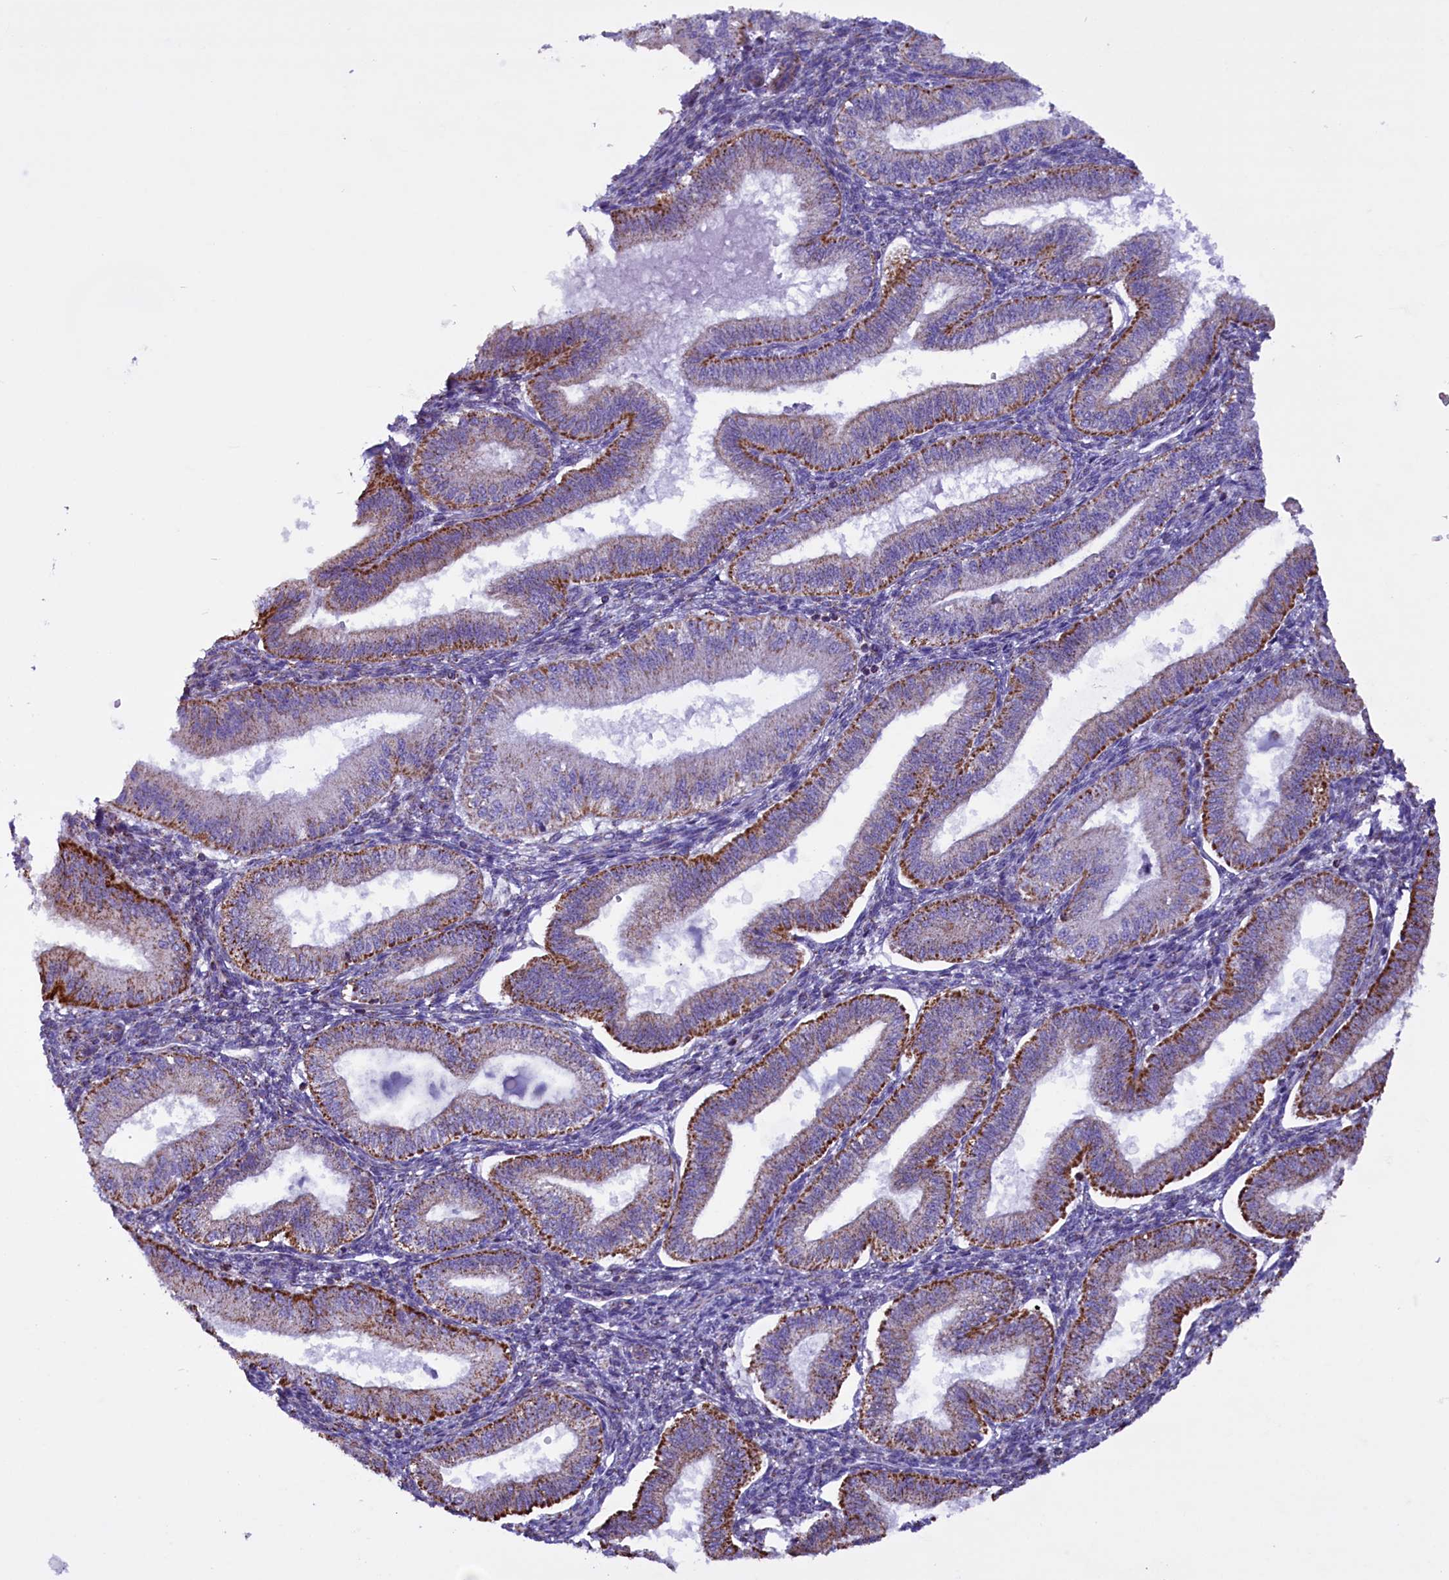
{"staining": {"intensity": "moderate", "quantity": "<25%", "location": "cytoplasmic/membranous"}, "tissue": "endometrium", "cell_type": "Cells in endometrial stroma", "image_type": "normal", "snomed": [{"axis": "morphology", "description": "Normal tissue, NOS"}, {"axis": "topography", "description": "Endometrium"}], "caption": "A brown stain shows moderate cytoplasmic/membranous expression of a protein in cells in endometrial stroma of benign endometrium. (DAB IHC with brightfield microscopy, high magnification).", "gene": "ICA1L", "patient": {"sex": "female", "age": 39}}